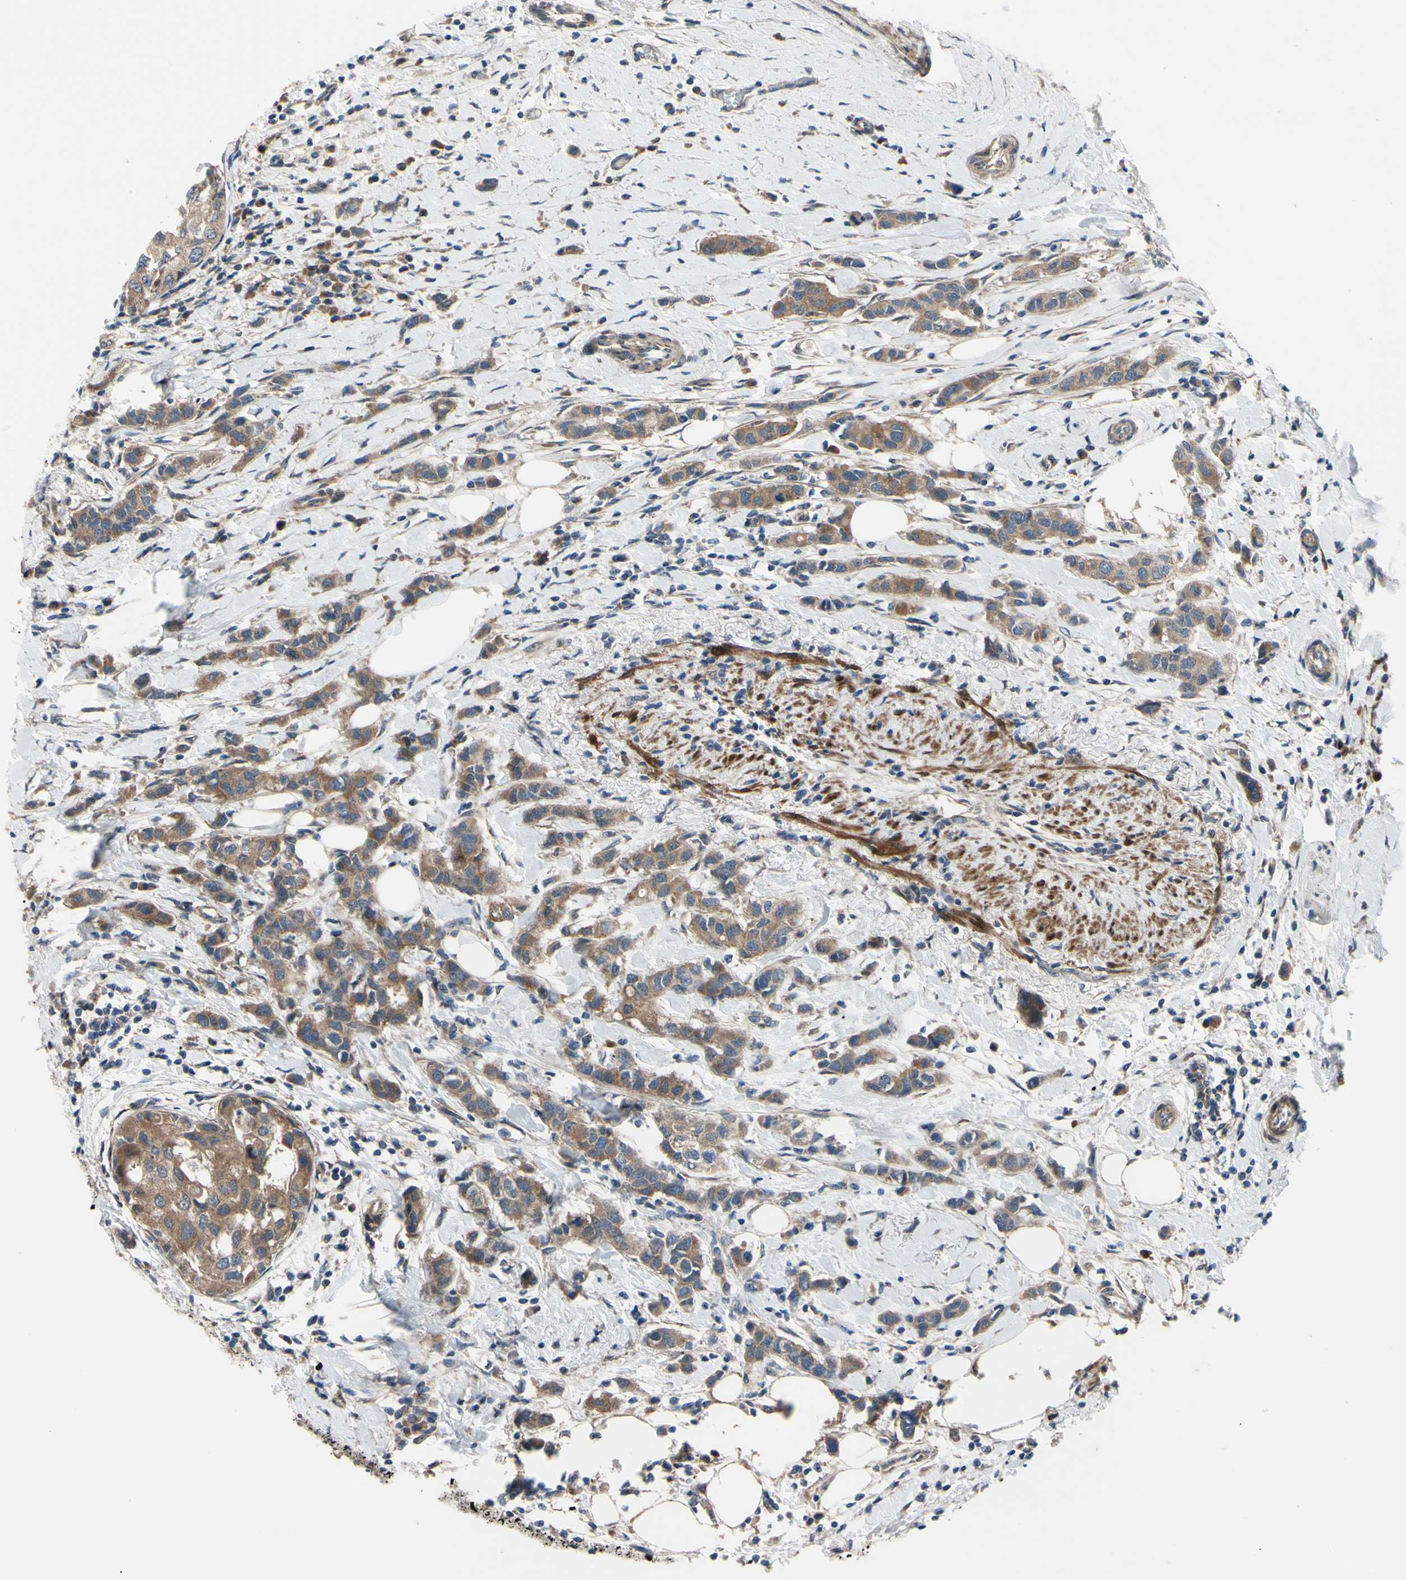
{"staining": {"intensity": "weak", "quantity": ">75%", "location": "cytoplasmic/membranous"}, "tissue": "breast cancer", "cell_type": "Tumor cells", "image_type": "cancer", "snomed": [{"axis": "morphology", "description": "Normal tissue, NOS"}, {"axis": "morphology", "description": "Duct carcinoma"}, {"axis": "topography", "description": "Breast"}], "caption": "This histopathology image displays IHC staining of breast invasive ductal carcinoma, with low weak cytoplasmic/membranous staining in about >75% of tumor cells.", "gene": "SVIL", "patient": {"sex": "female", "age": 50}}